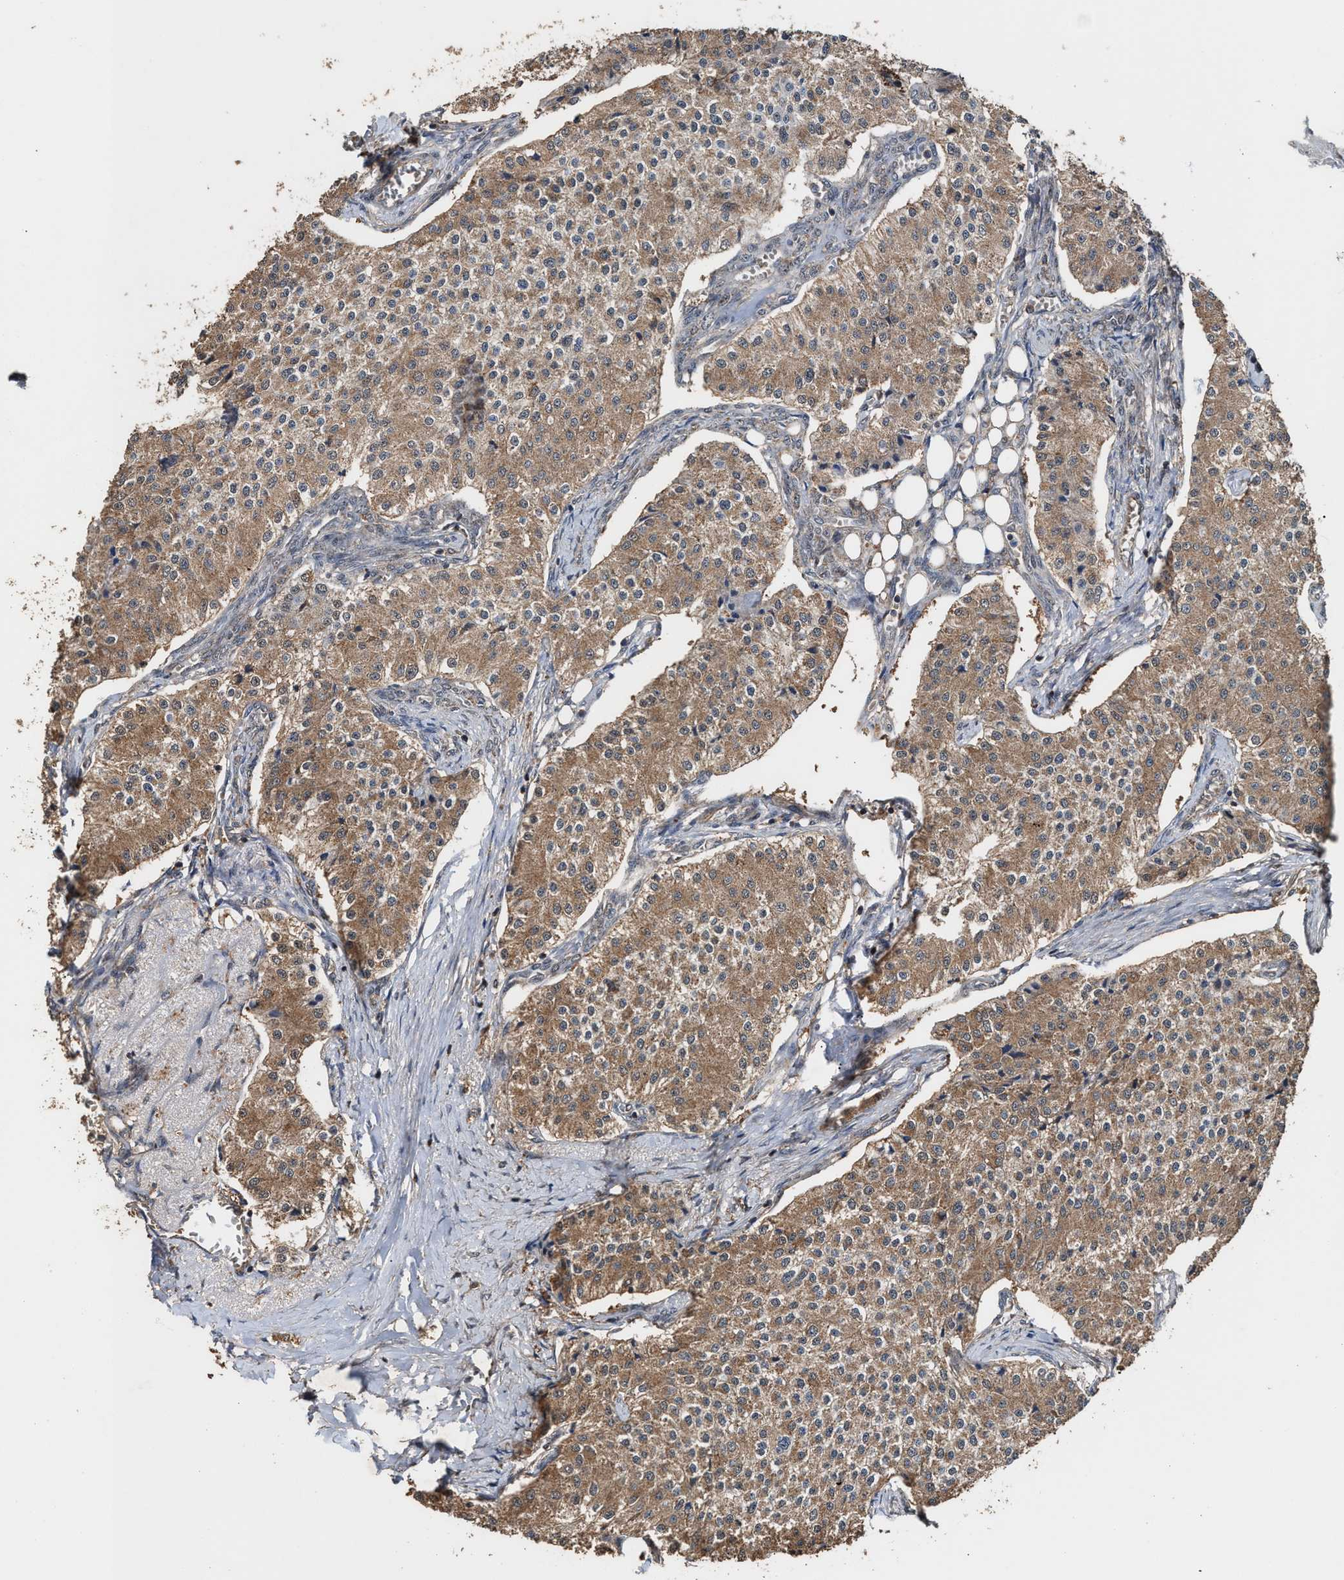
{"staining": {"intensity": "moderate", "quantity": ">75%", "location": "cytoplasmic/membranous"}, "tissue": "carcinoid", "cell_type": "Tumor cells", "image_type": "cancer", "snomed": [{"axis": "morphology", "description": "Carcinoid, malignant, NOS"}, {"axis": "topography", "description": "Colon"}], "caption": "There is medium levels of moderate cytoplasmic/membranous expression in tumor cells of carcinoid, as demonstrated by immunohistochemical staining (brown color).", "gene": "ZNHIT6", "patient": {"sex": "female", "age": 52}}